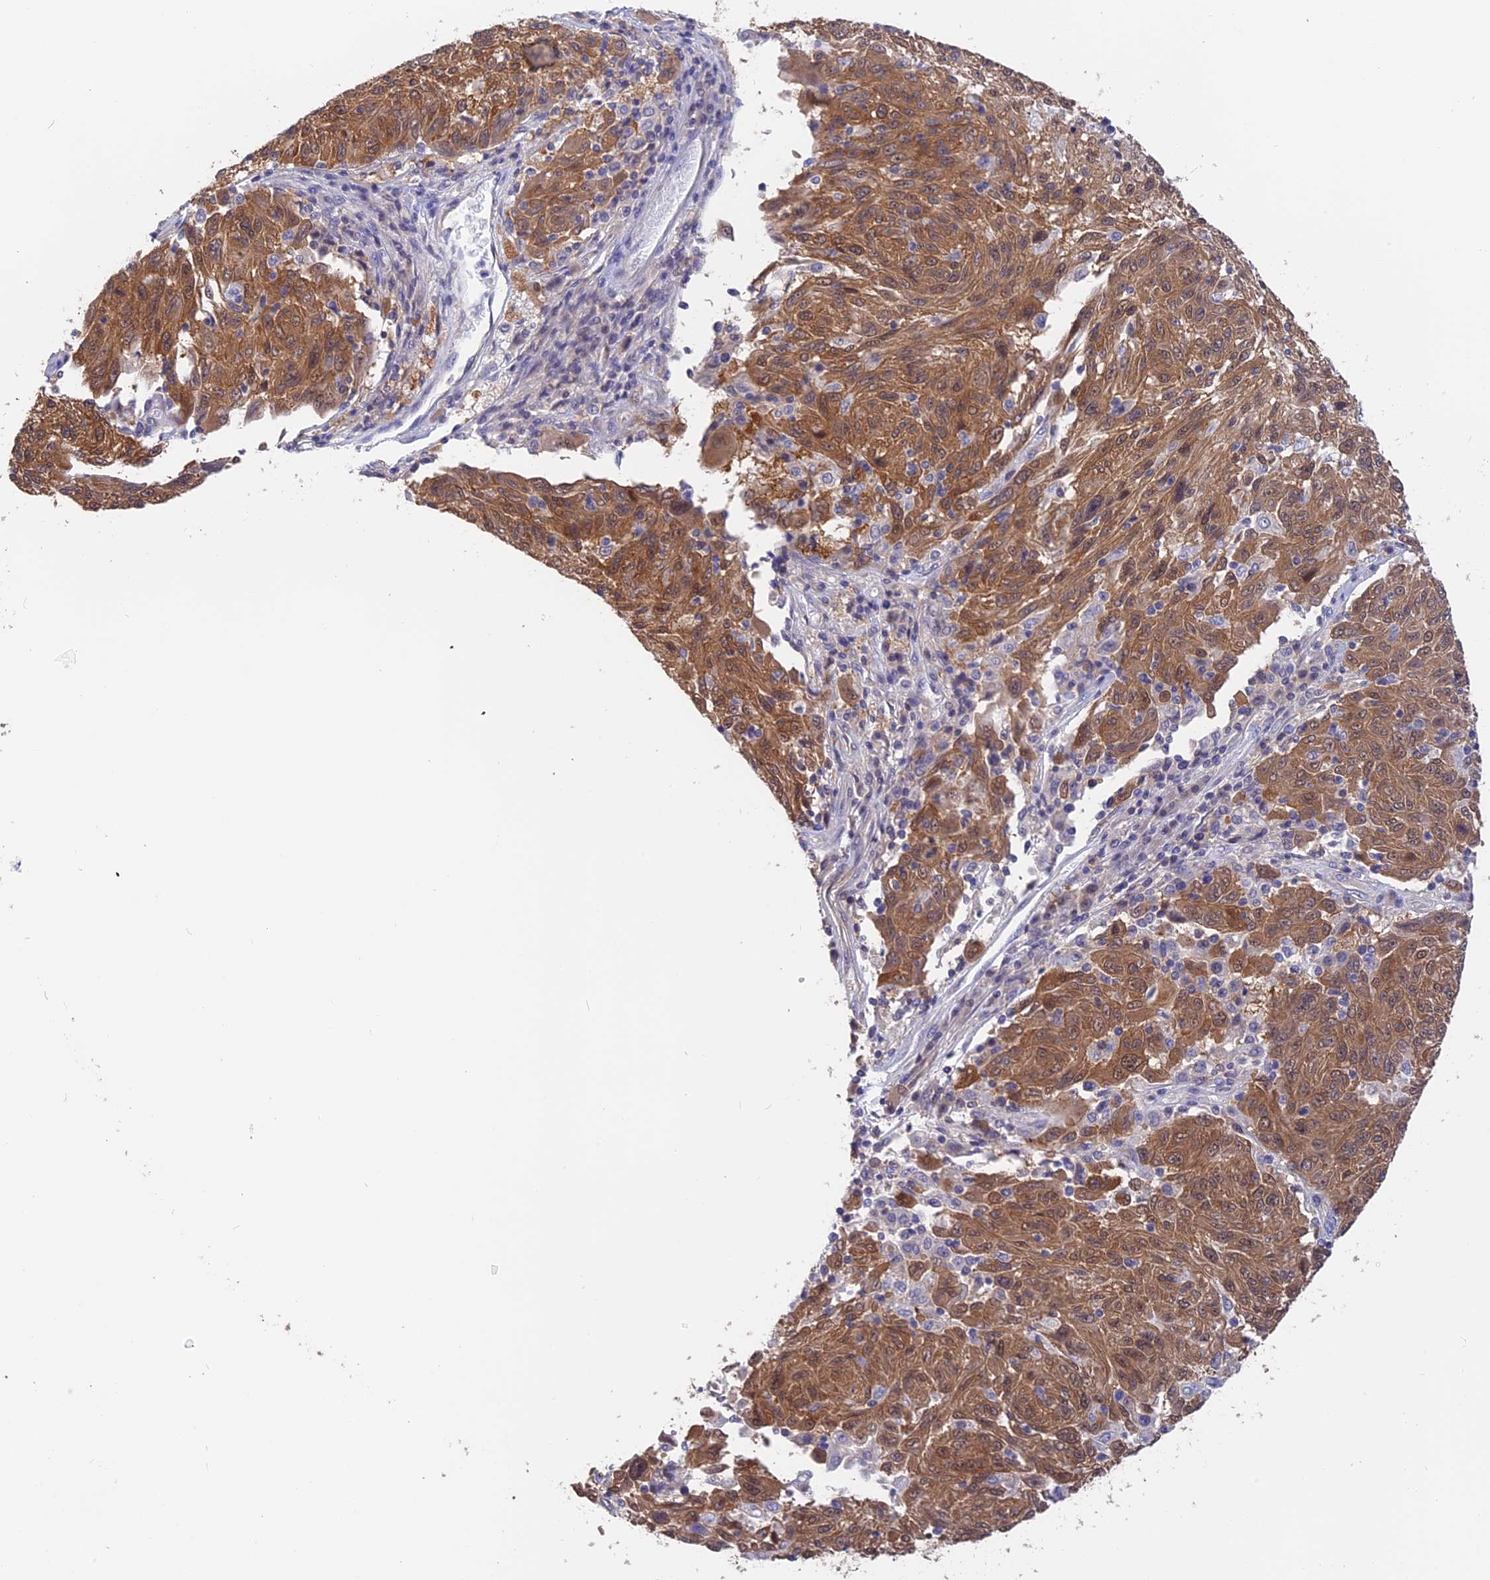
{"staining": {"intensity": "moderate", "quantity": ">75%", "location": "cytoplasmic/membranous,nuclear"}, "tissue": "melanoma", "cell_type": "Tumor cells", "image_type": "cancer", "snomed": [{"axis": "morphology", "description": "Malignant melanoma, NOS"}, {"axis": "topography", "description": "Skin"}], "caption": "This is a micrograph of IHC staining of melanoma, which shows moderate expression in the cytoplasmic/membranous and nuclear of tumor cells.", "gene": "STUB1", "patient": {"sex": "male", "age": 53}}